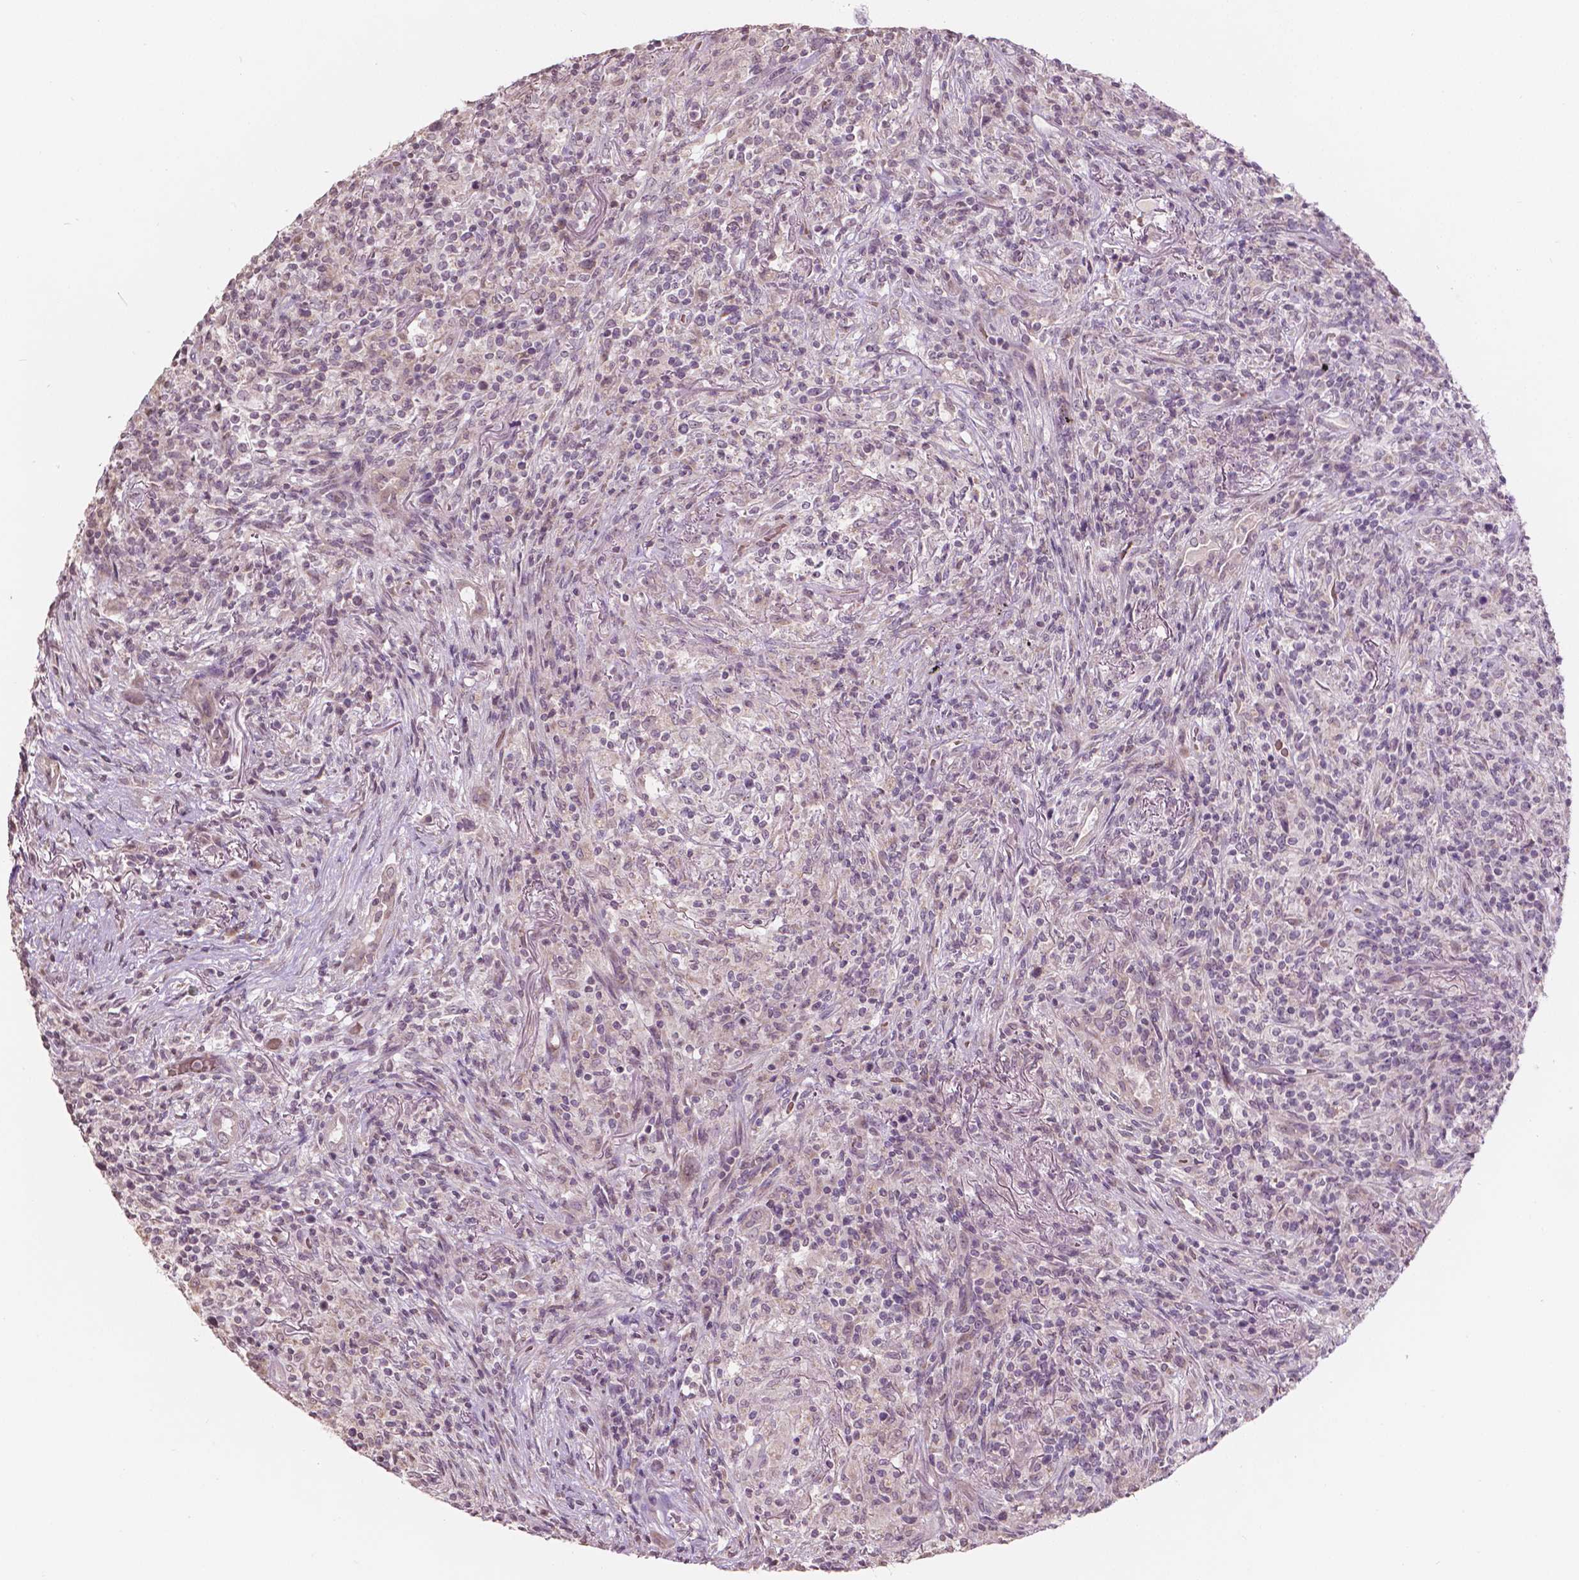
{"staining": {"intensity": "negative", "quantity": "none", "location": "none"}, "tissue": "lymphoma", "cell_type": "Tumor cells", "image_type": "cancer", "snomed": [{"axis": "morphology", "description": "Malignant lymphoma, non-Hodgkin's type, High grade"}, {"axis": "topography", "description": "Lung"}], "caption": "Immunohistochemistry histopathology image of lymphoma stained for a protein (brown), which shows no positivity in tumor cells.", "gene": "NOS1AP", "patient": {"sex": "male", "age": 79}}